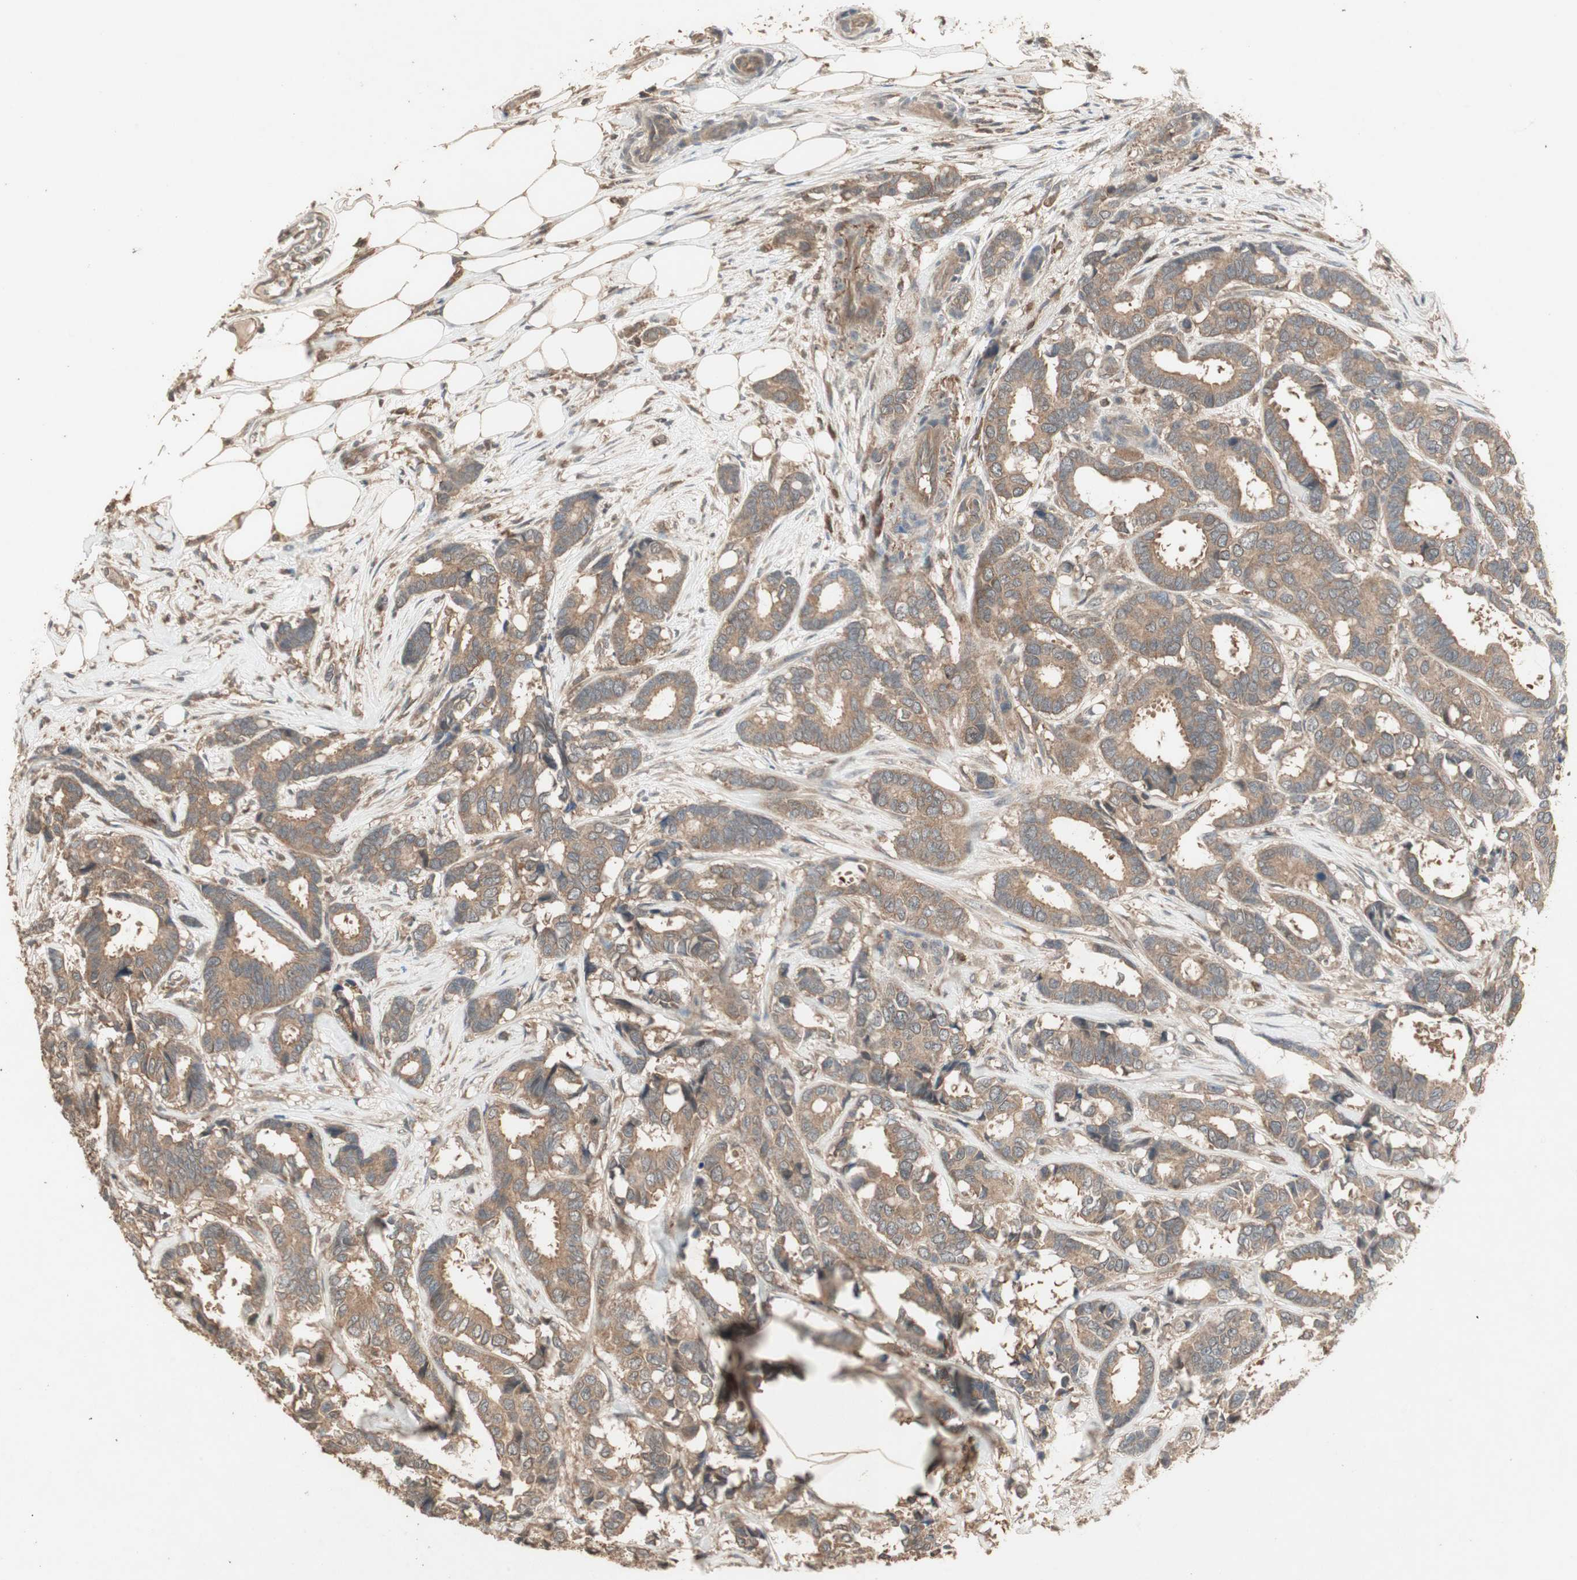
{"staining": {"intensity": "moderate", "quantity": ">75%", "location": "cytoplasmic/membranous"}, "tissue": "breast cancer", "cell_type": "Tumor cells", "image_type": "cancer", "snomed": [{"axis": "morphology", "description": "Duct carcinoma"}, {"axis": "topography", "description": "Breast"}], "caption": "Protein expression analysis of human intraductal carcinoma (breast) reveals moderate cytoplasmic/membranous staining in approximately >75% of tumor cells.", "gene": "UBAC1", "patient": {"sex": "female", "age": 87}}